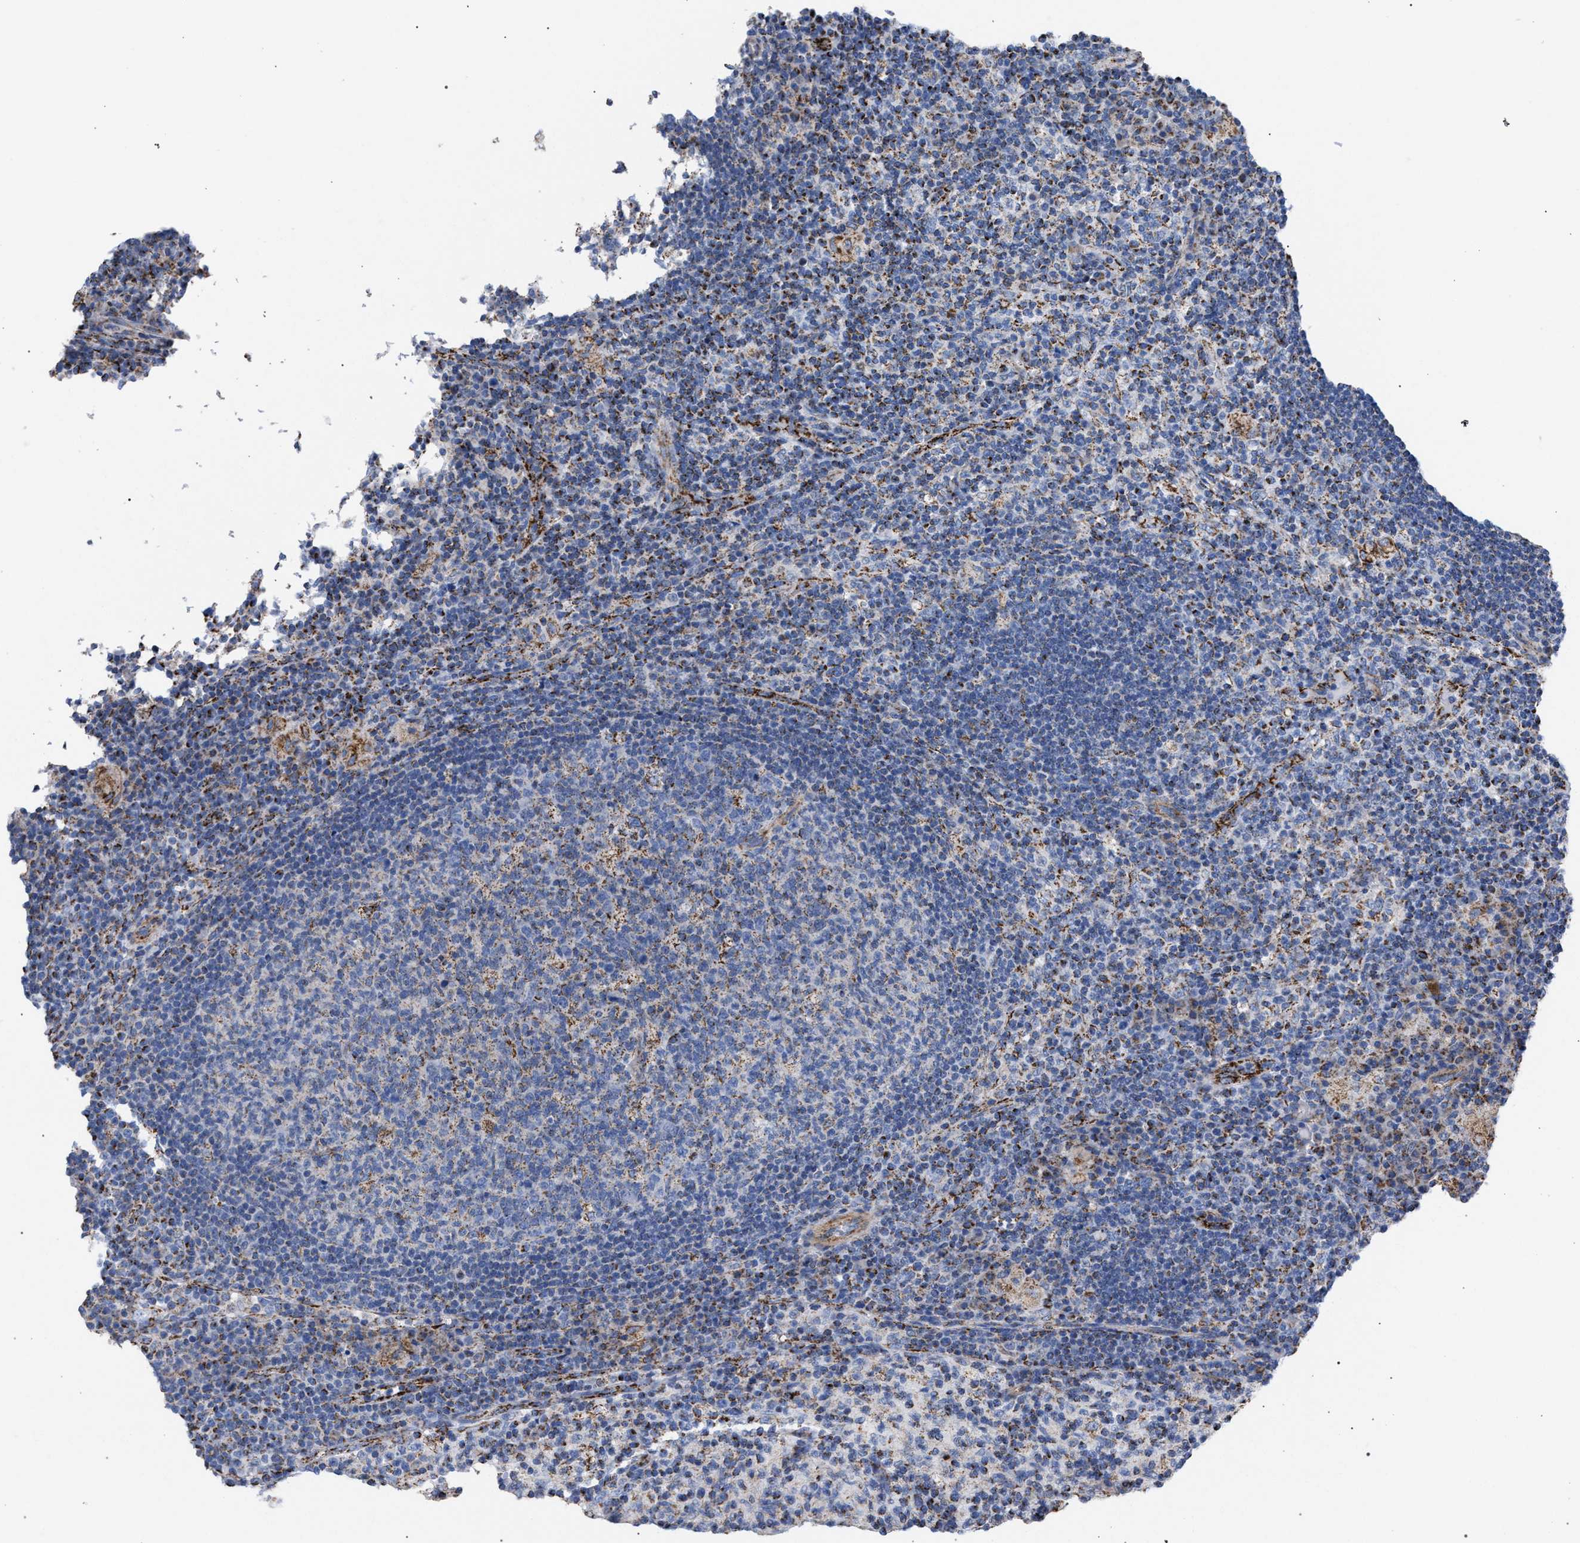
{"staining": {"intensity": "weak", "quantity": "<25%", "location": "cytoplasmic/membranous"}, "tissue": "lymph node", "cell_type": "Germinal center cells", "image_type": "normal", "snomed": [{"axis": "morphology", "description": "Normal tissue, NOS"}, {"axis": "morphology", "description": "Inflammation, NOS"}, {"axis": "topography", "description": "Lymph node"}], "caption": "A histopathology image of human lymph node is negative for staining in germinal center cells. (Stains: DAB (3,3'-diaminobenzidine) immunohistochemistry with hematoxylin counter stain, Microscopy: brightfield microscopy at high magnification).", "gene": "ACADS", "patient": {"sex": "male", "age": 55}}